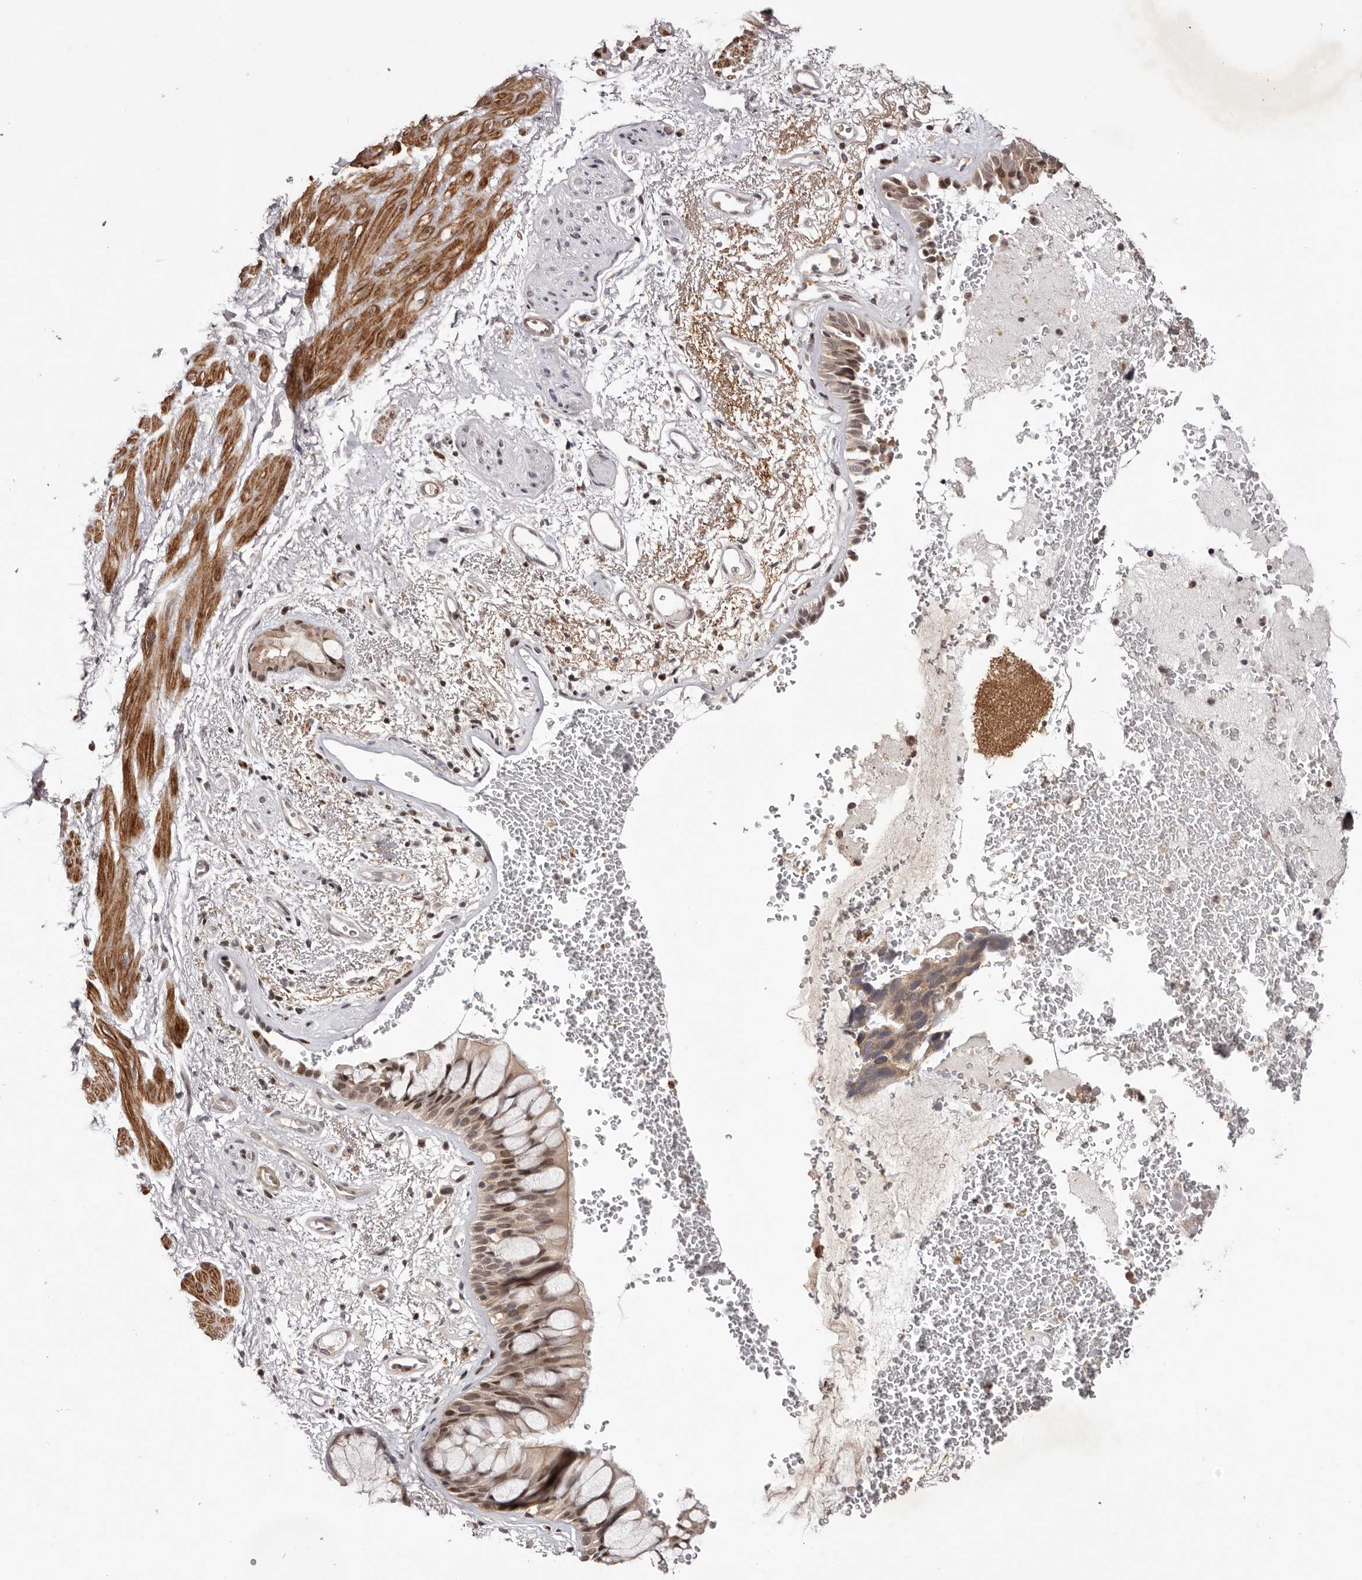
{"staining": {"intensity": "moderate", "quantity": ">75%", "location": "nuclear"}, "tissue": "bronchus", "cell_type": "Respiratory epithelial cells", "image_type": "normal", "snomed": [{"axis": "morphology", "description": "Normal tissue, NOS"}, {"axis": "morphology", "description": "Squamous cell carcinoma, NOS"}, {"axis": "topography", "description": "Lymph node"}, {"axis": "topography", "description": "Bronchus"}, {"axis": "topography", "description": "Lung"}], "caption": "Moderate nuclear staining is present in approximately >75% of respiratory epithelial cells in benign bronchus.", "gene": "FBXO5", "patient": {"sex": "male", "age": 66}}